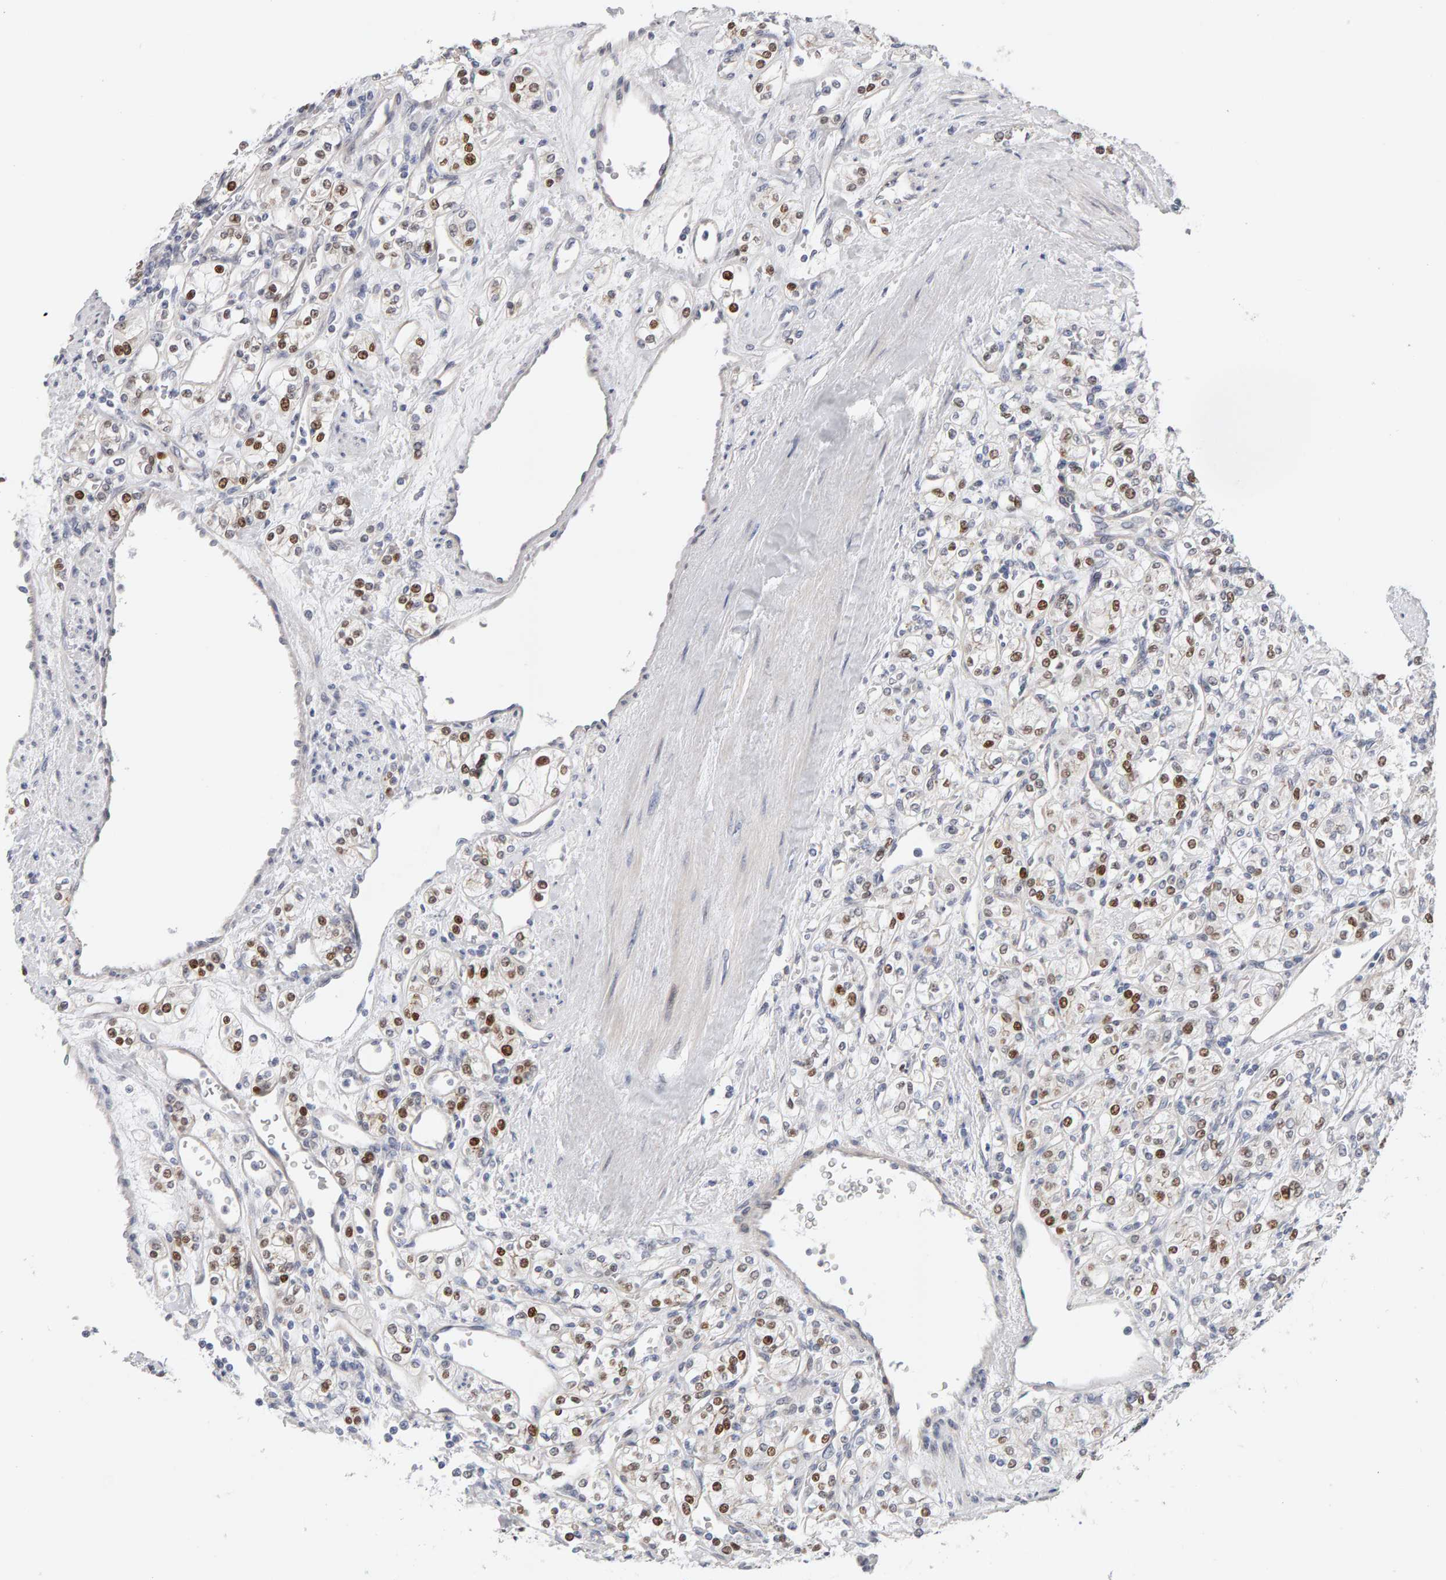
{"staining": {"intensity": "moderate", "quantity": ">75%", "location": "nuclear"}, "tissue": "renal cancer", "cell_type": "Tumor cells", "image_type": "cancer", "snomed": [{"axis": "morphology", "description": "Adenocarcinoma, NOS"}, {"axis": "topography", "description": "Kidney"}], "caption": "Immunohistochemistry (DAB) staining of renal cancer (adenocarcinoma) displays moderate nuclear protein positivity in about >75% of tumor cells. (DAB IHC, brown staining for protein, blue staining for nuclei).", "gene": "HNF4A", "patient": {"sex": "male", "age": 77}}